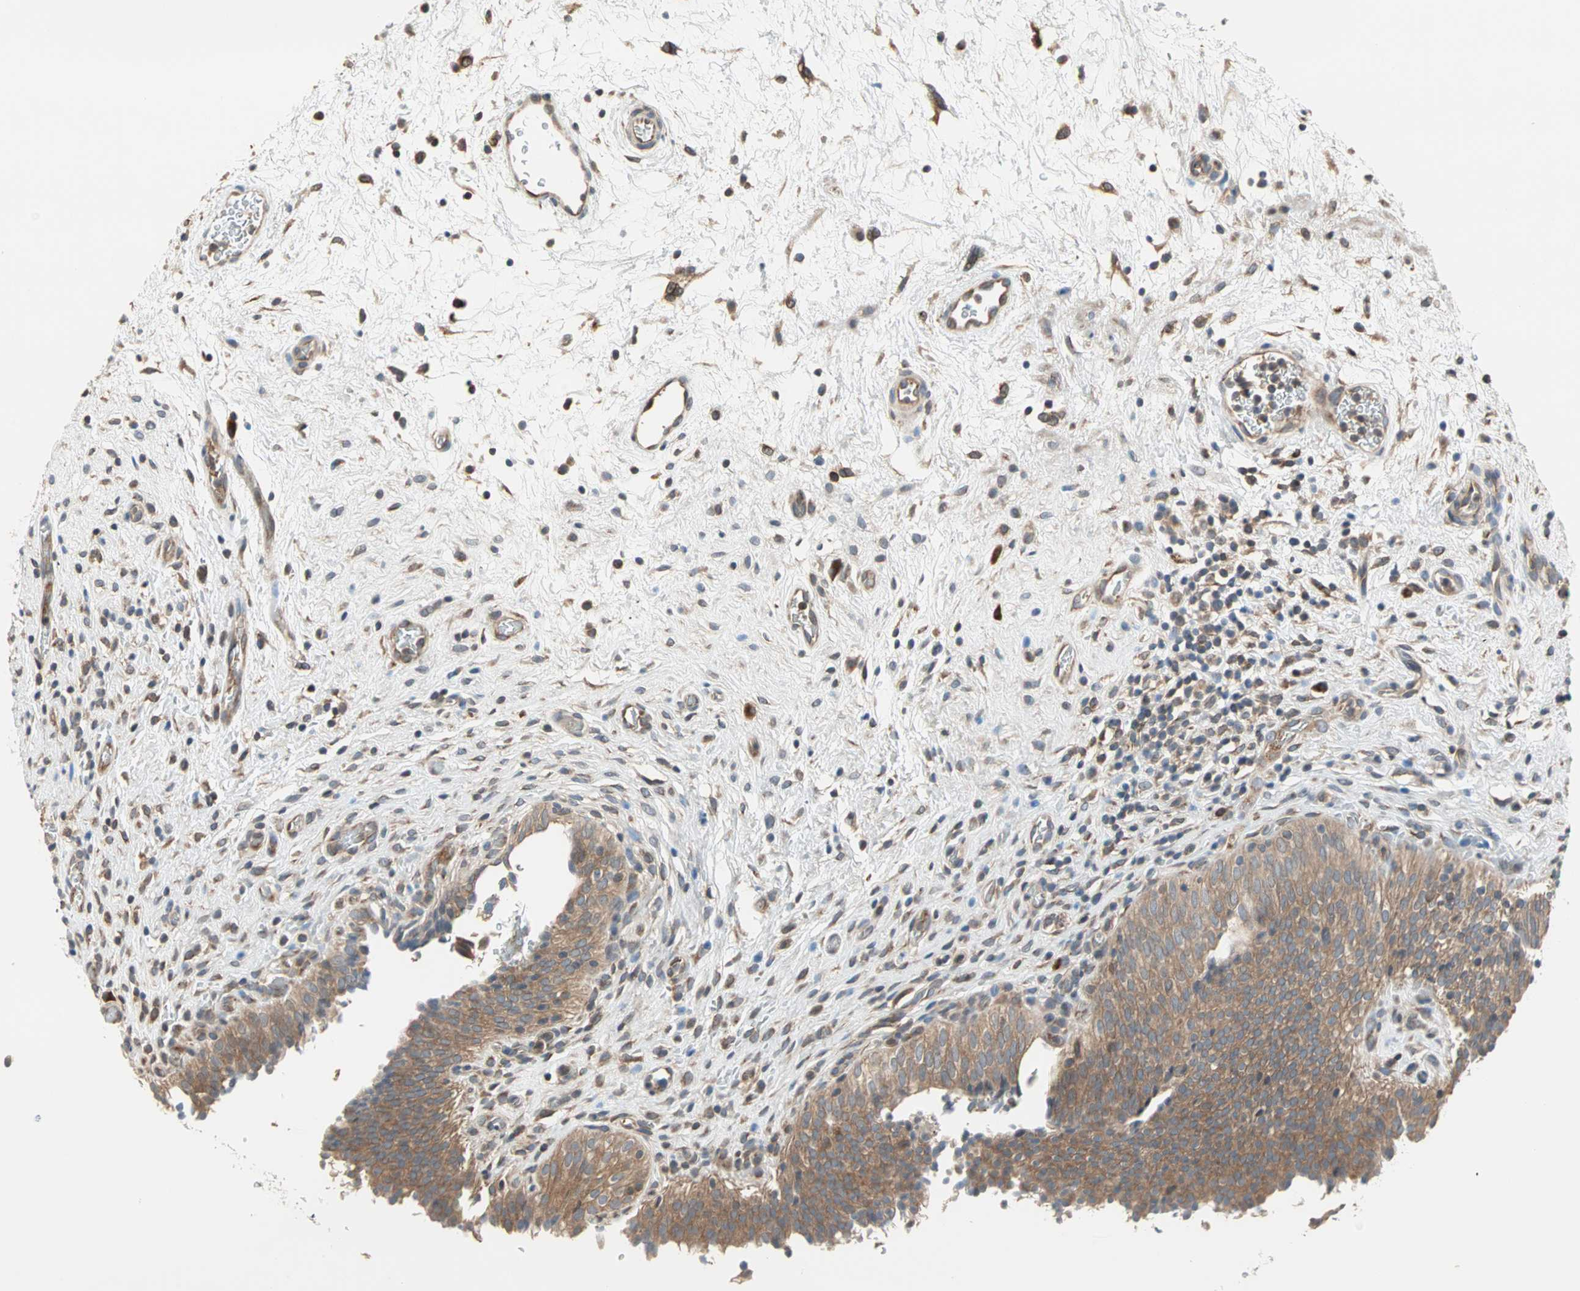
{"staining": {"intensity": "moderate", "quantity": ">75%", "location": "cytoplasmic/membranous"}, "tissue": "urinary bladder", "cell_type": "Urothelial cells", "image_type": "normal", "snomed": [{"axis": "morphology", "description": "Normal tissue, NOS"}, {"axis": "topography", "description": "Urinary bladder"}], "caption": "High-magnification brightfield microscopy of unremarkable urinary bladder stained with DAB (brown) and counterstained with hematoxylin (blue). urothelial cells exhibit moderate cytoplasmic/membranous expression is present in about>75% of cells.", "gene": "SAR1A", "patient": {"sex": "male", "age": 51}}